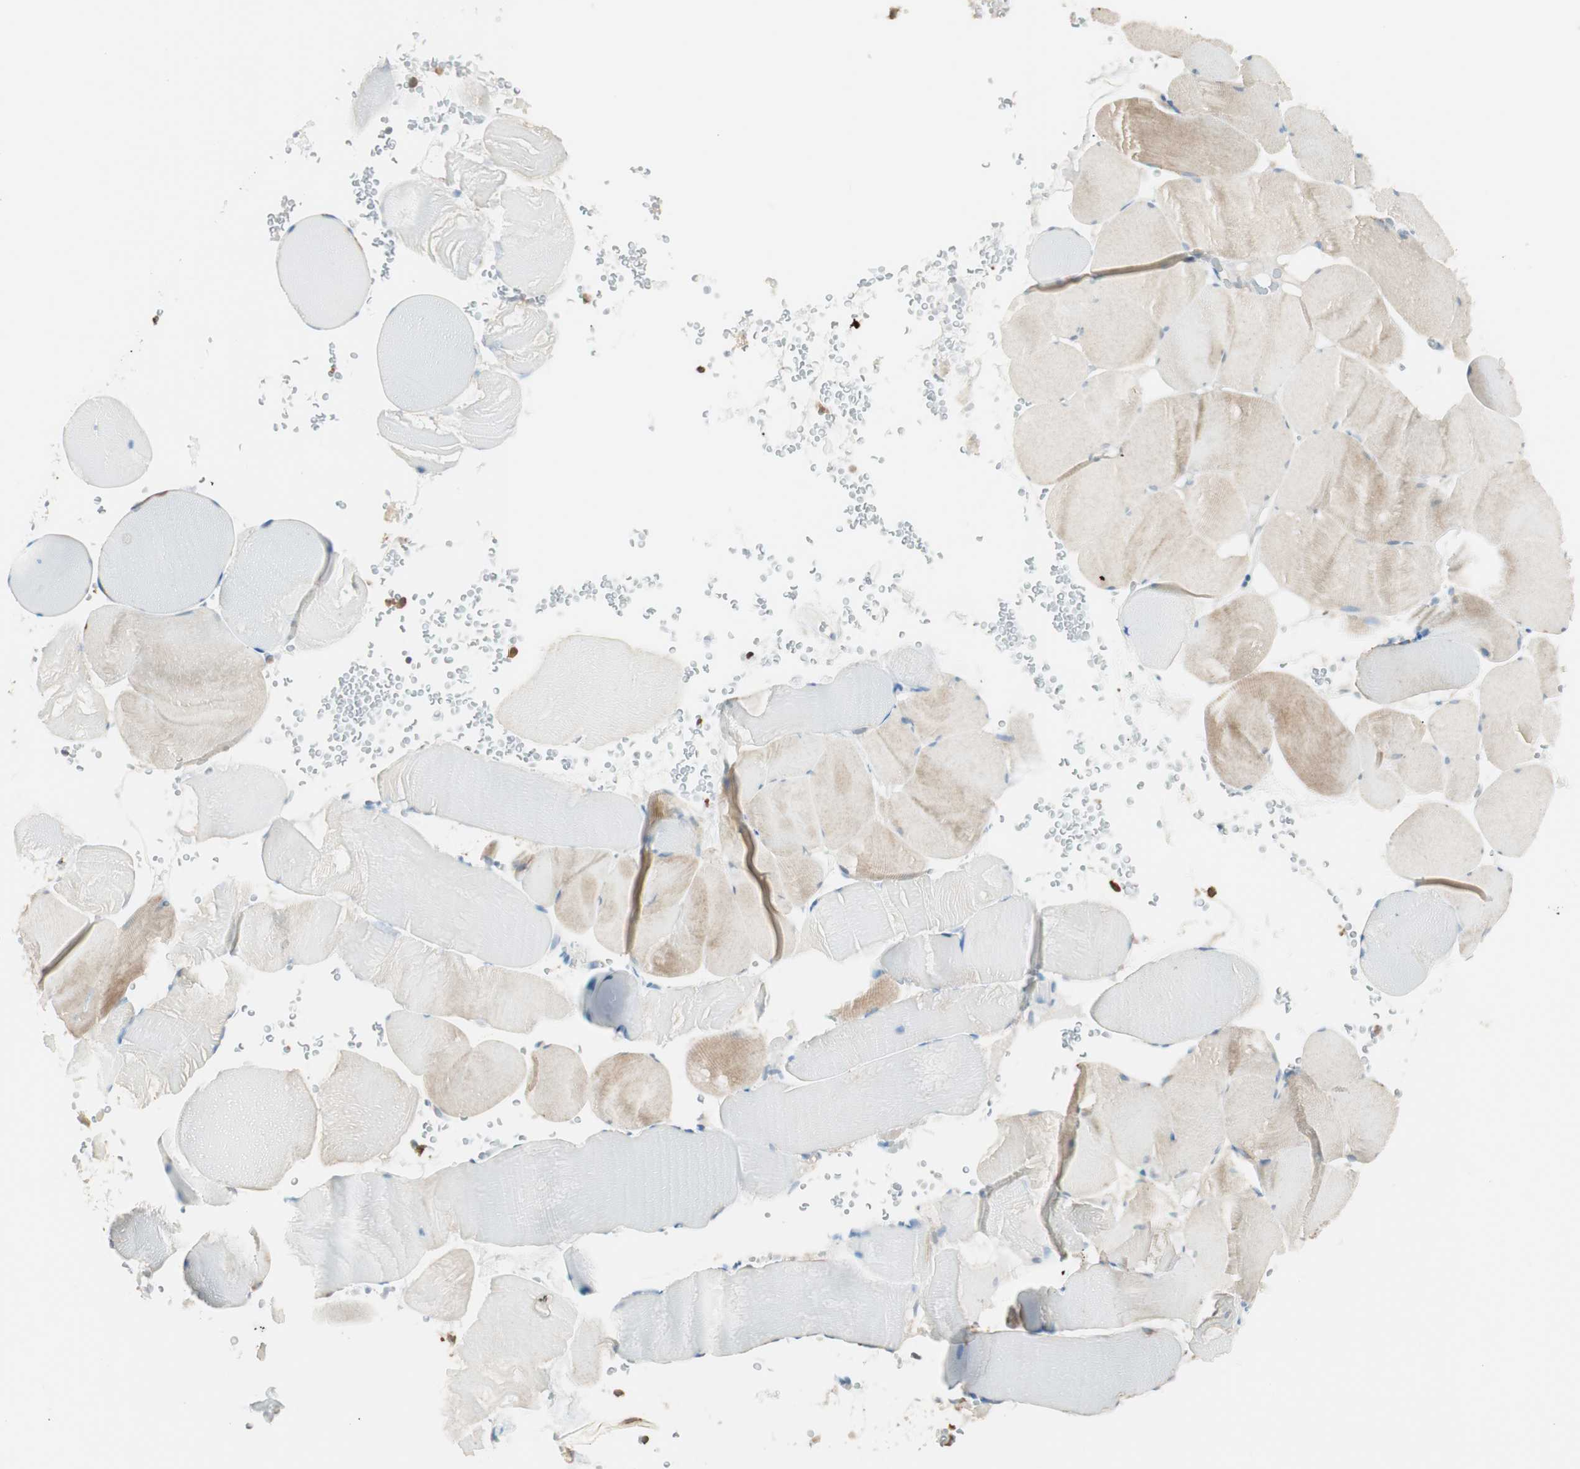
{"staining": {"intensity": "moderate", "quantity": "25%-75%", "location": "cytoplasmic/membranous"}, "tissue": "skeletal muscle", "cell_type": "Myocytes", "image_type": "normal", "snomed": [{"axis": "morphology", "description": "Normal tissue, NOS"}, {"axis": "topography", "description": "Skeletal muscle"}], "caption": "Protein staining of normal skeletal muscle demonstrates moderate cytoplasmic/membranous positivity in about 25%-75% of myocytes.", "gene": "HPGD", "patient": {"sex": "male", "age": 62}}